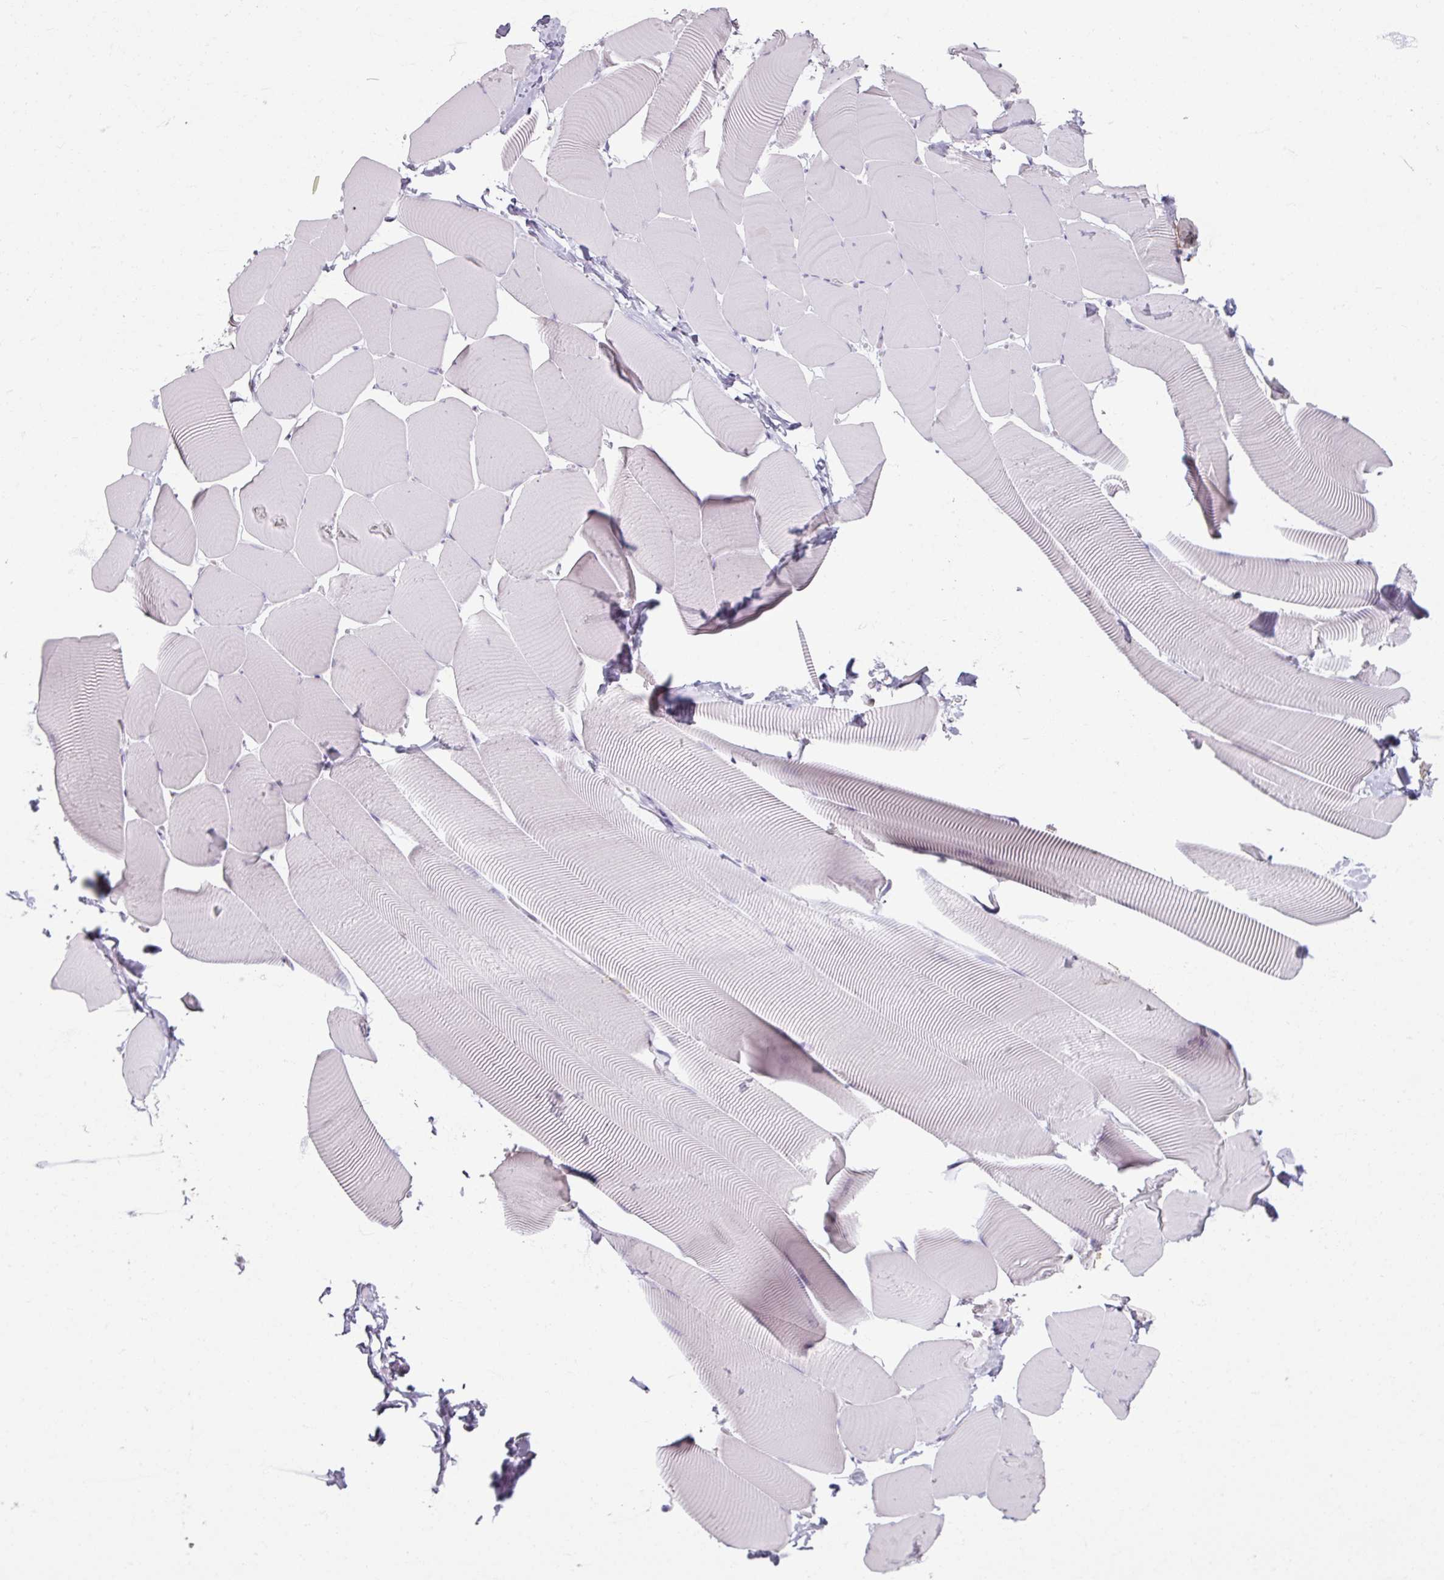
{"staining": {"intensity": "negative", "quantity": "none", "location": "none"}, "tissue": "skeletal muscle", "cell_type": "Myocytes", "image_type": "normal", "snomed": [{"axis": "morphology", "description": "Normal tissue, NOS"}, {"axis": "topography", "description": "Skeletal muscle"}], "caption": "The IHC photomicrograph has no significant positivity in myocytes of skeletal muscle. Nuclei are stained in blue.", "gene": "ARG1", "patient": {"sex": "male", "age": 25}}